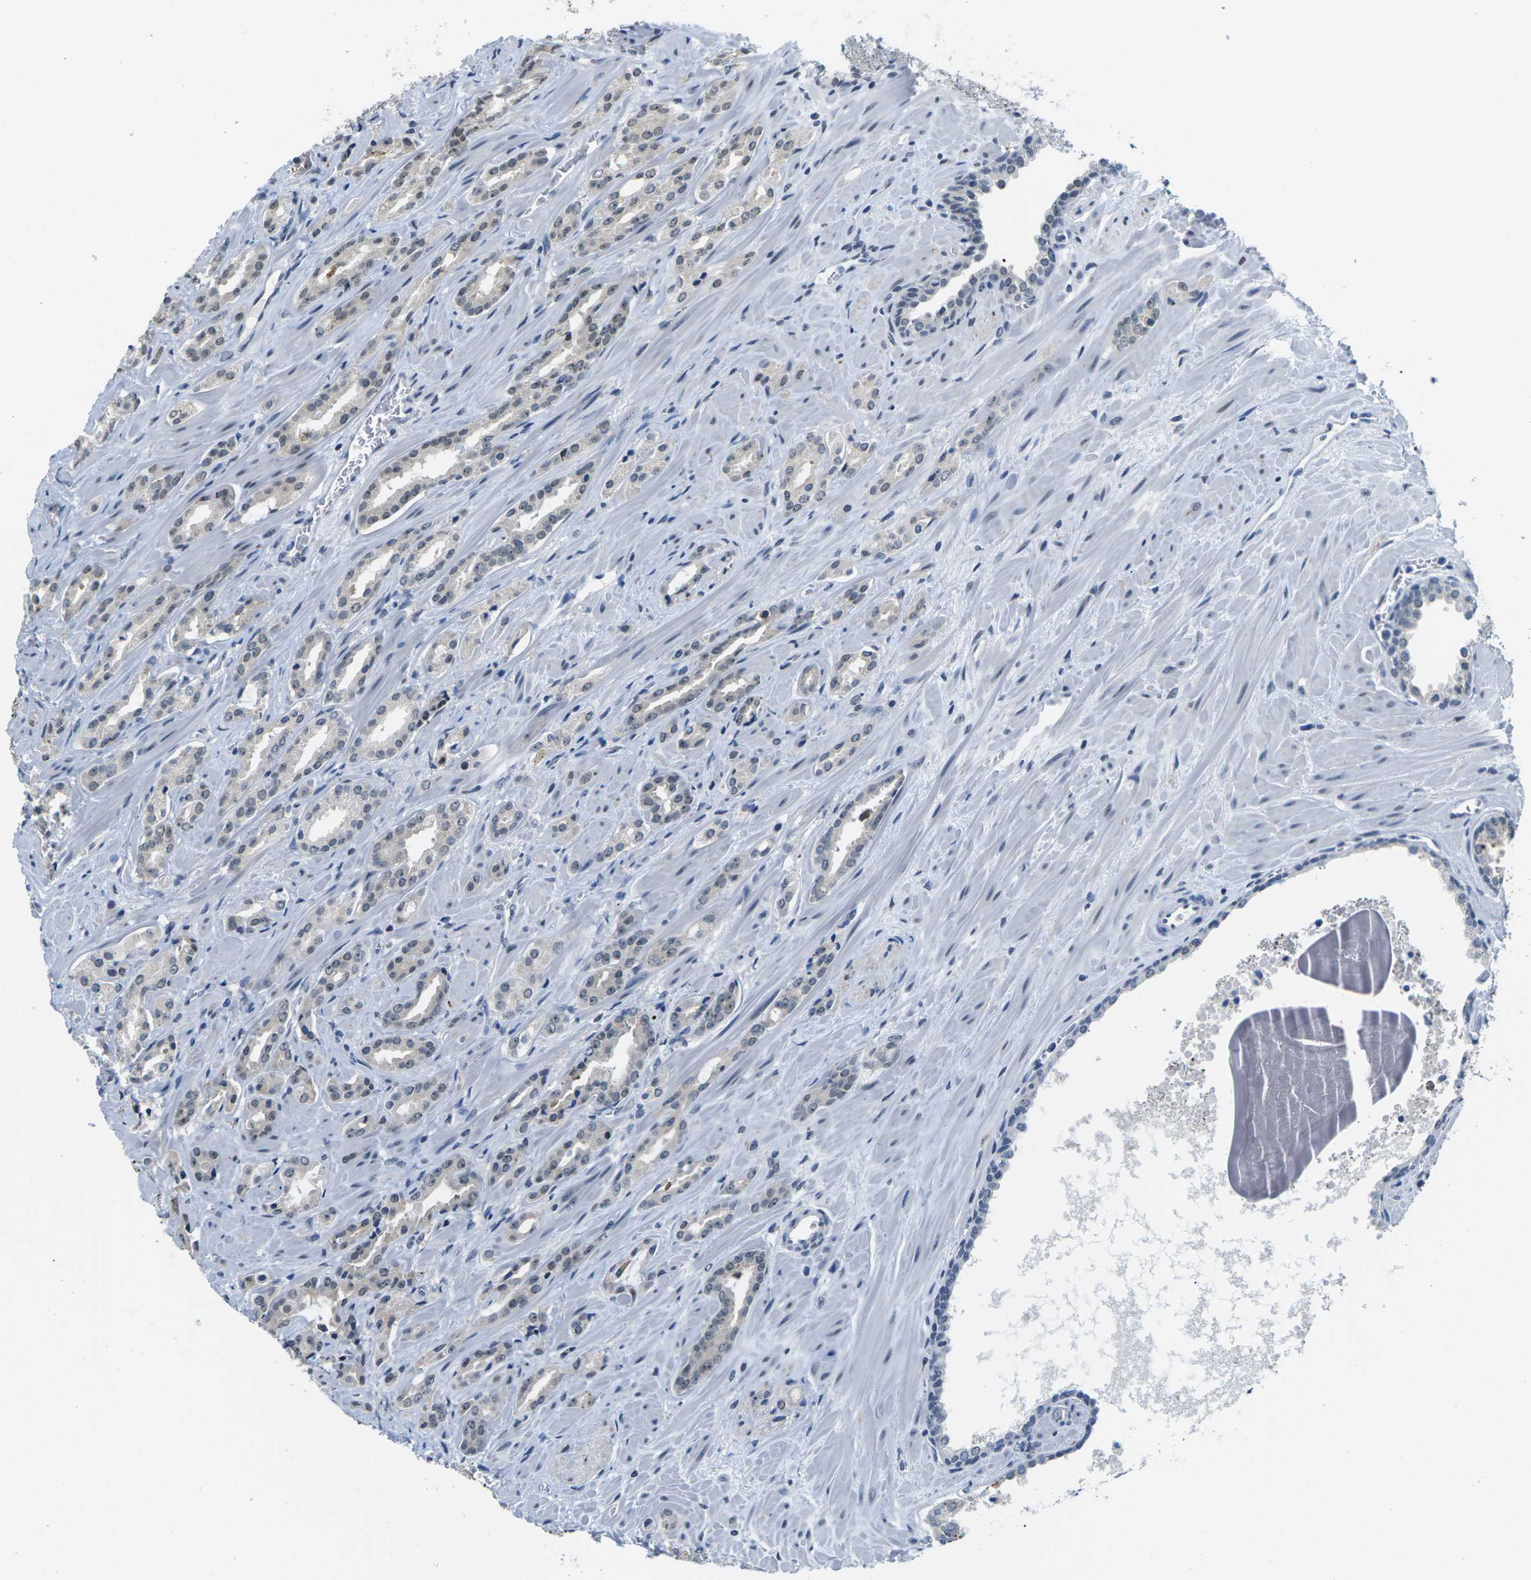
{"staining": {"intensity": "weak", "quantity": "<25%", "location": "nuclear"}, "tissue": "prostate cancer", "cell_type": "Tumor cells", "image_type": "cancer", "snomed": [{"axis": "morphology", "description": "Adenocarcinoma, High grade"}, {"axis": "topography", "description": "Prostate"}], "caption": "High power microscopy image of an IHC histopathology image of adenocarcinoma (high-grade) (prostate), revealing no significant positivity in tumor cells.", "gene": "NSRP1", "patient": {"sex": "male", "age": 64}}